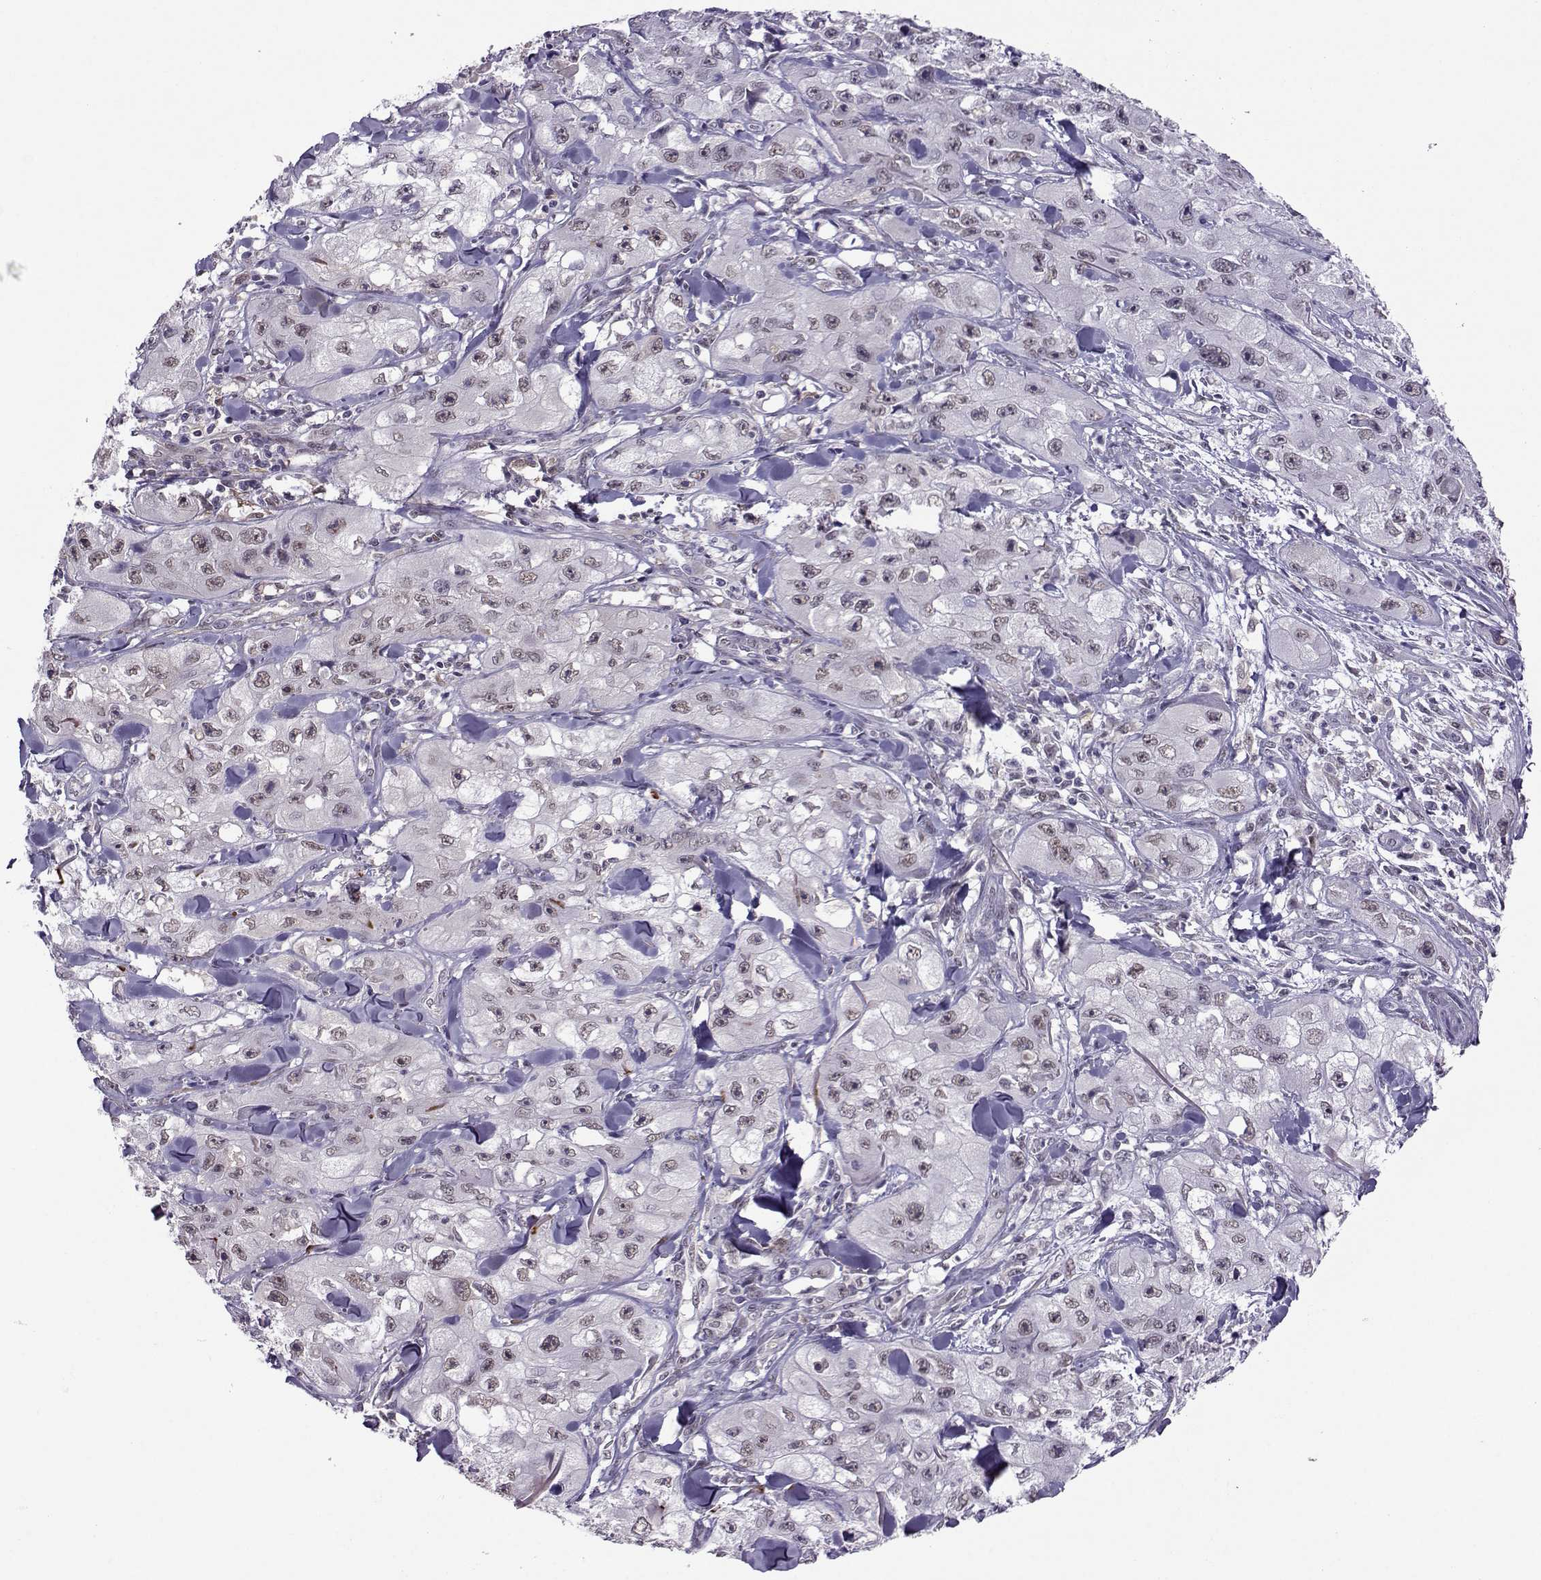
{"staining": {"intensity": "weak", "quantity": "25%-75%", "location": "nuclear"}, "tissue": "skin cancer", "cell_type": "Tumor cells", "image_type": "cancer", "snomed": [{"axis": "morphology", "description": "Squamous cell carcinoma, NOS"}, {"axis": "topography", "description": "Skin"}, {"axis": "topography", "description": "Subcutis"}], "caption": "The image demonstrates immunohistochemical staining of skin cancer. There is weak nuclear positivity is appreciated in approximately 25%-75% of tumor cells.", "gene": "DDX20", "patient": {"sex": "male", "age": 73}}